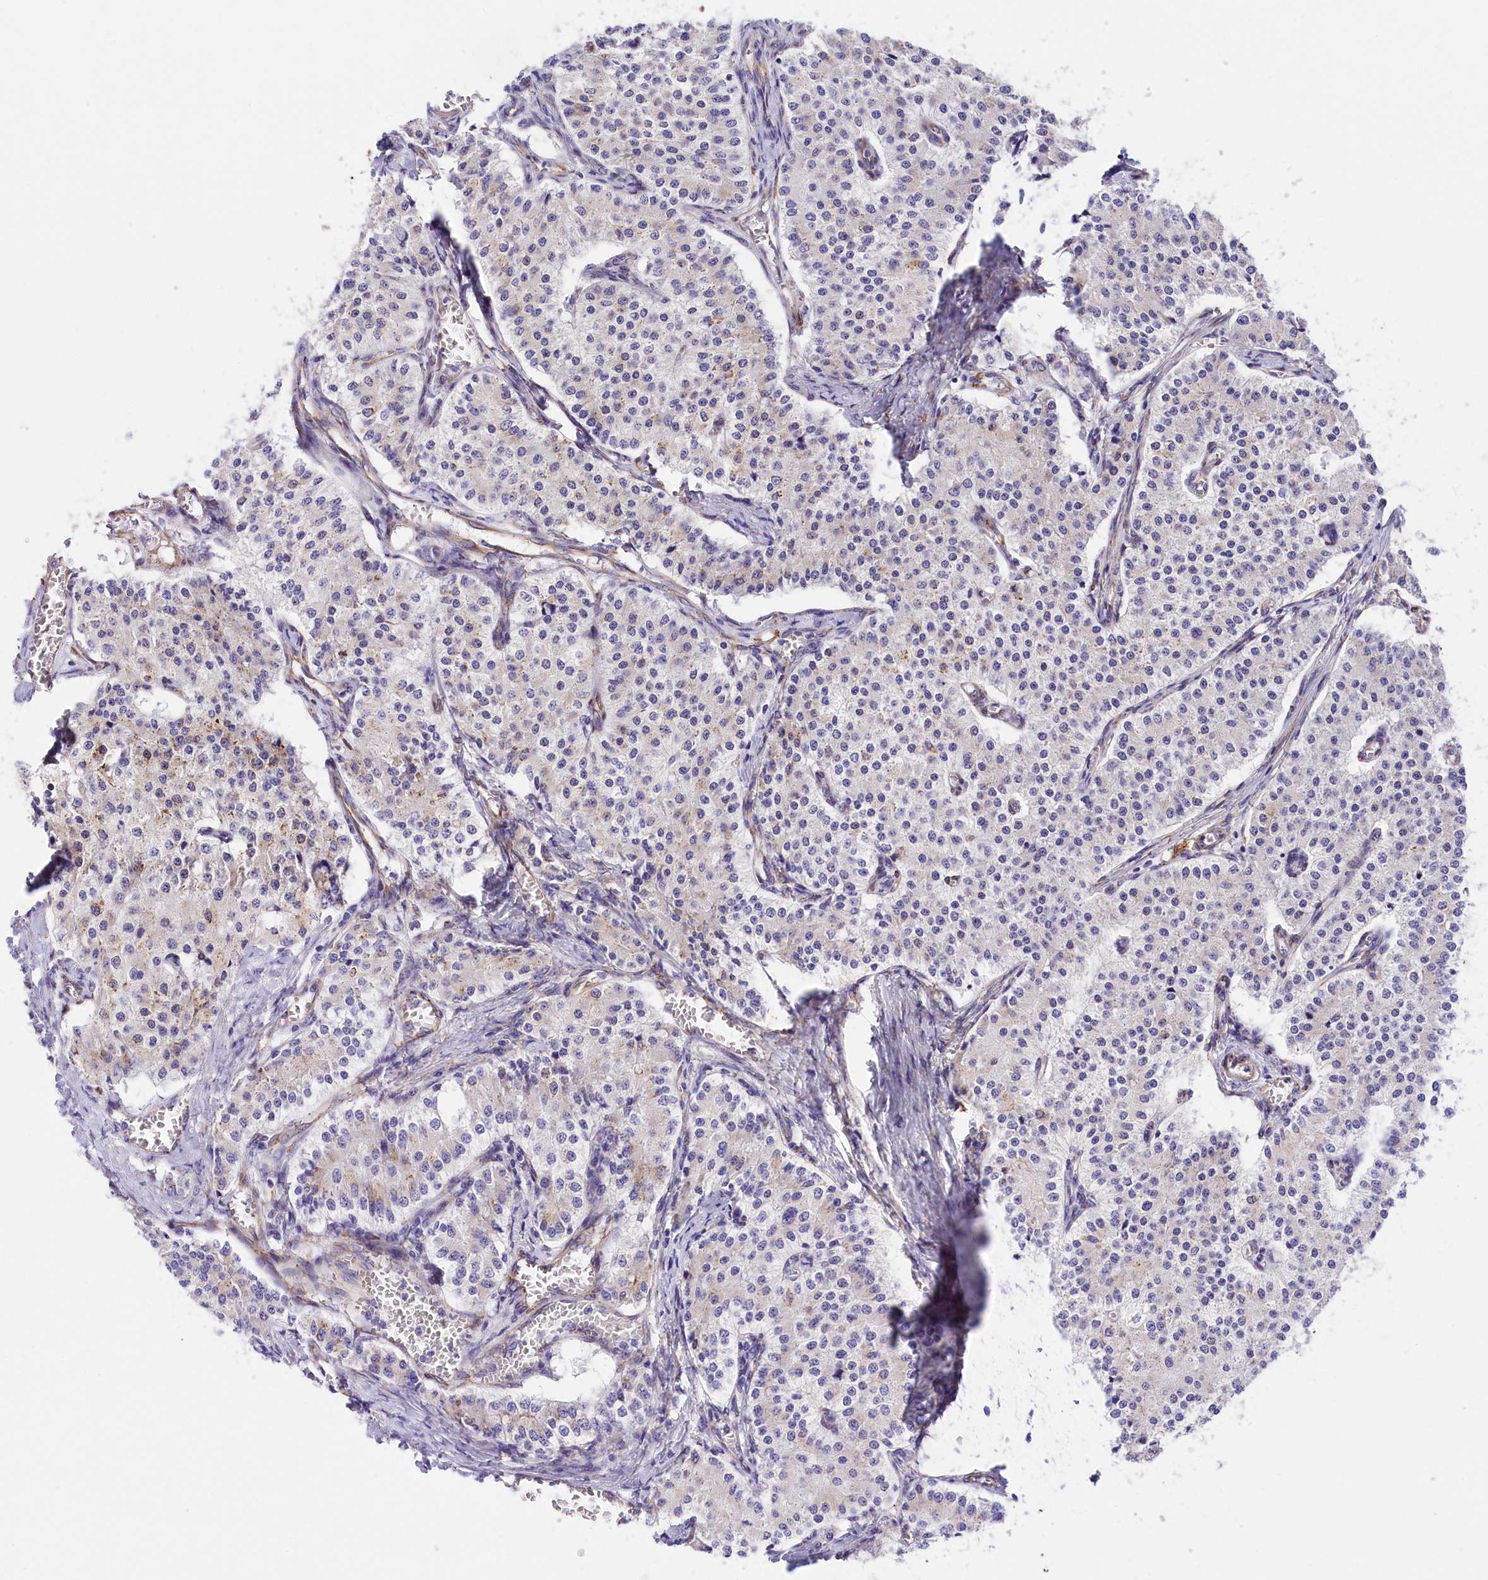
{"staining": {"intensity": "negative", "quantity": "none", "location": "none"}, "tissue": "carcinoid", "cell_type": "Tumor cells", "image_type": "cancer", "snomed": [{"axis": "morphology", "description": "Carcinoid, malignant, NOS"}, {"axis": "topography", "description": "Colon"}], "caption": "Immunohistochemistry (IHC) image of malignant carcinoid stained for a protein (brown), which displays no positivity in tumor cells.", "gene": "ITGA1", "patient": {"sex": "female", "age": 52}}